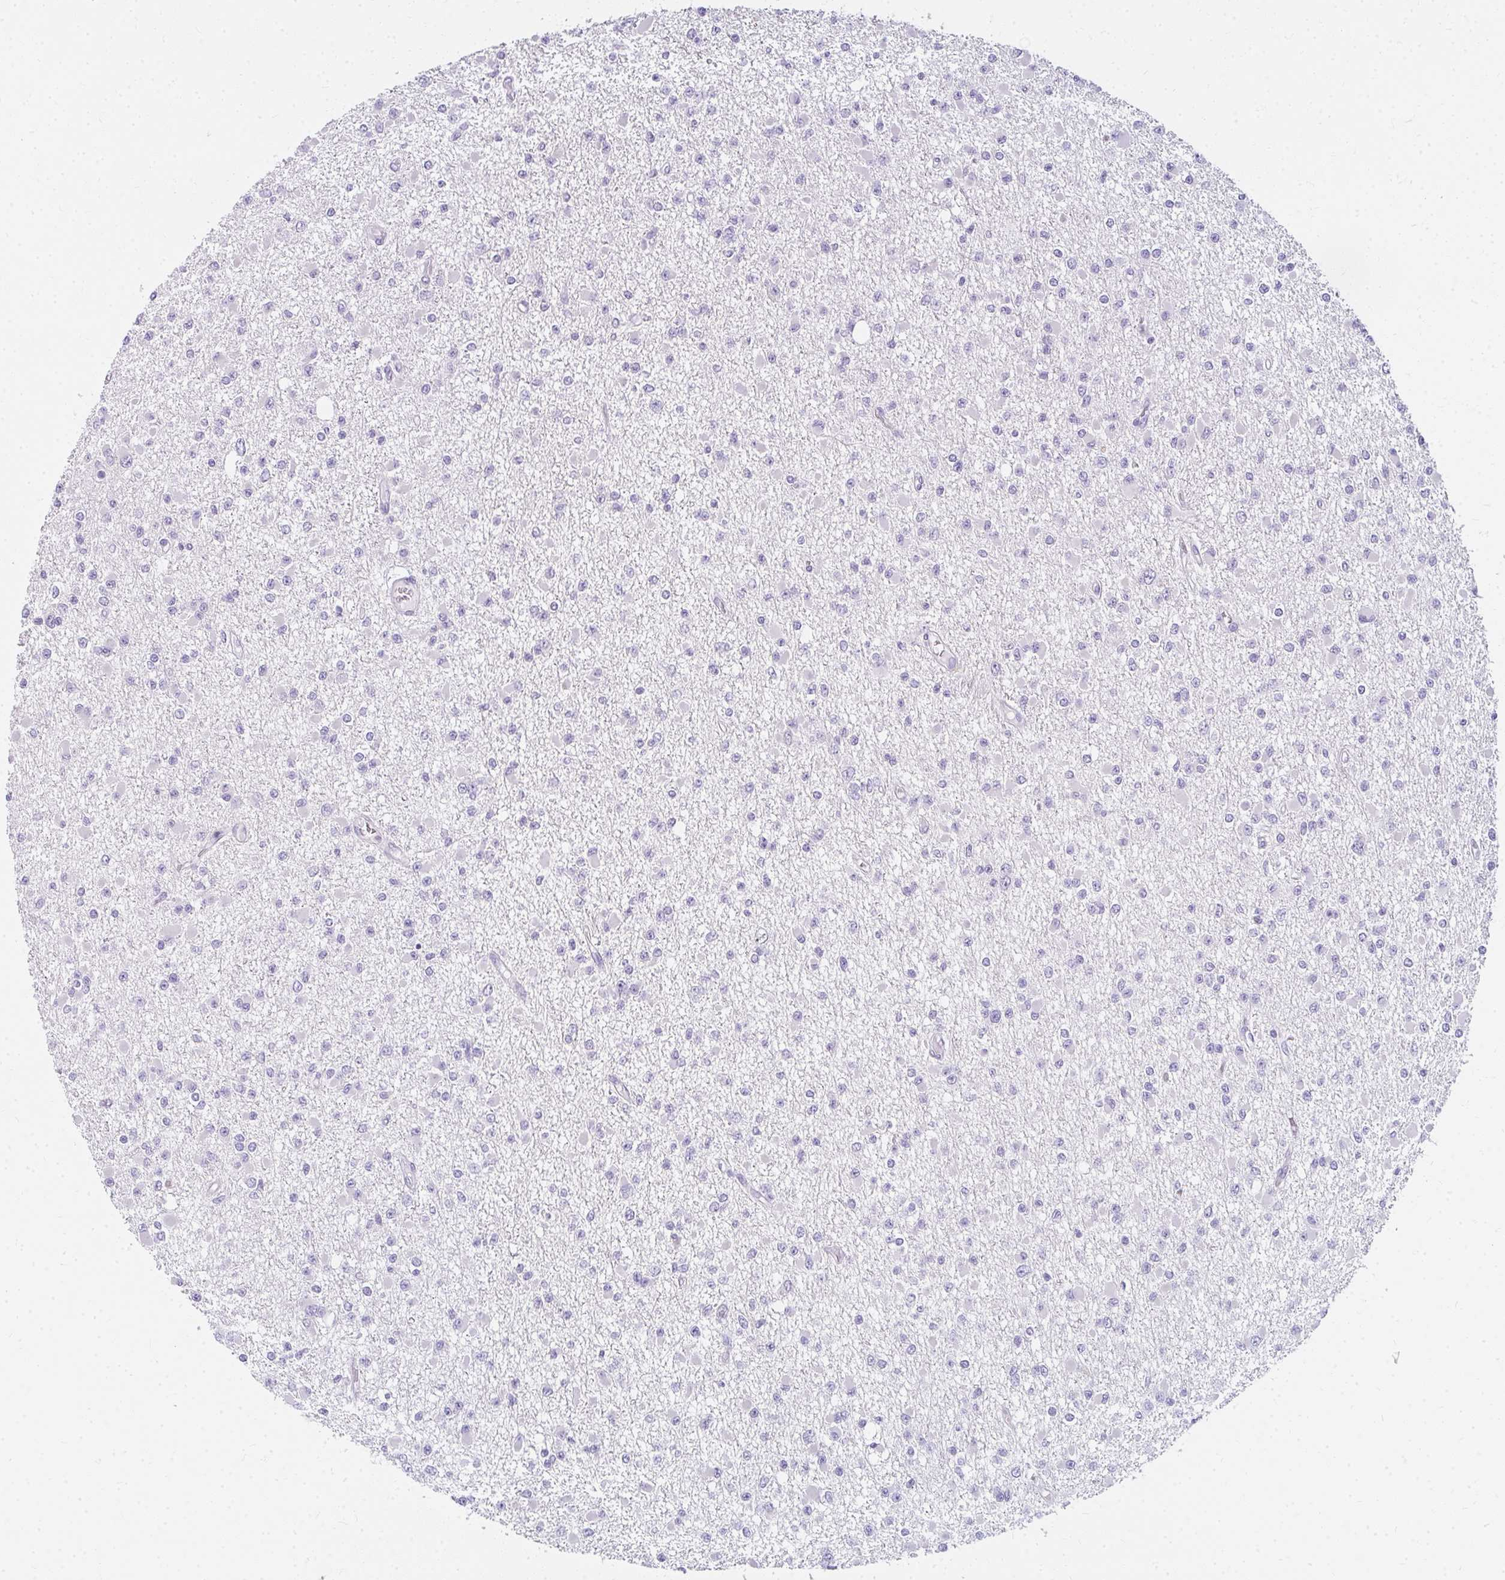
{"staining": {"intensity": "negative", "quantity": "none", "location": "none"}, "tissue": "glioma", "cell_type": "Tumor cells", "image_type": "cancer", "snomed": [{"axis": "morphology", "description": "Glioma, malignant, Low grade"}, {"axis": "topography", "description": "Brain"}], "caption": "This is an IHC image of glioma. There is no positivity in tumor cells.", "gene": "PPP1R3G", "patient": {"sex": "female", "age": 22}}